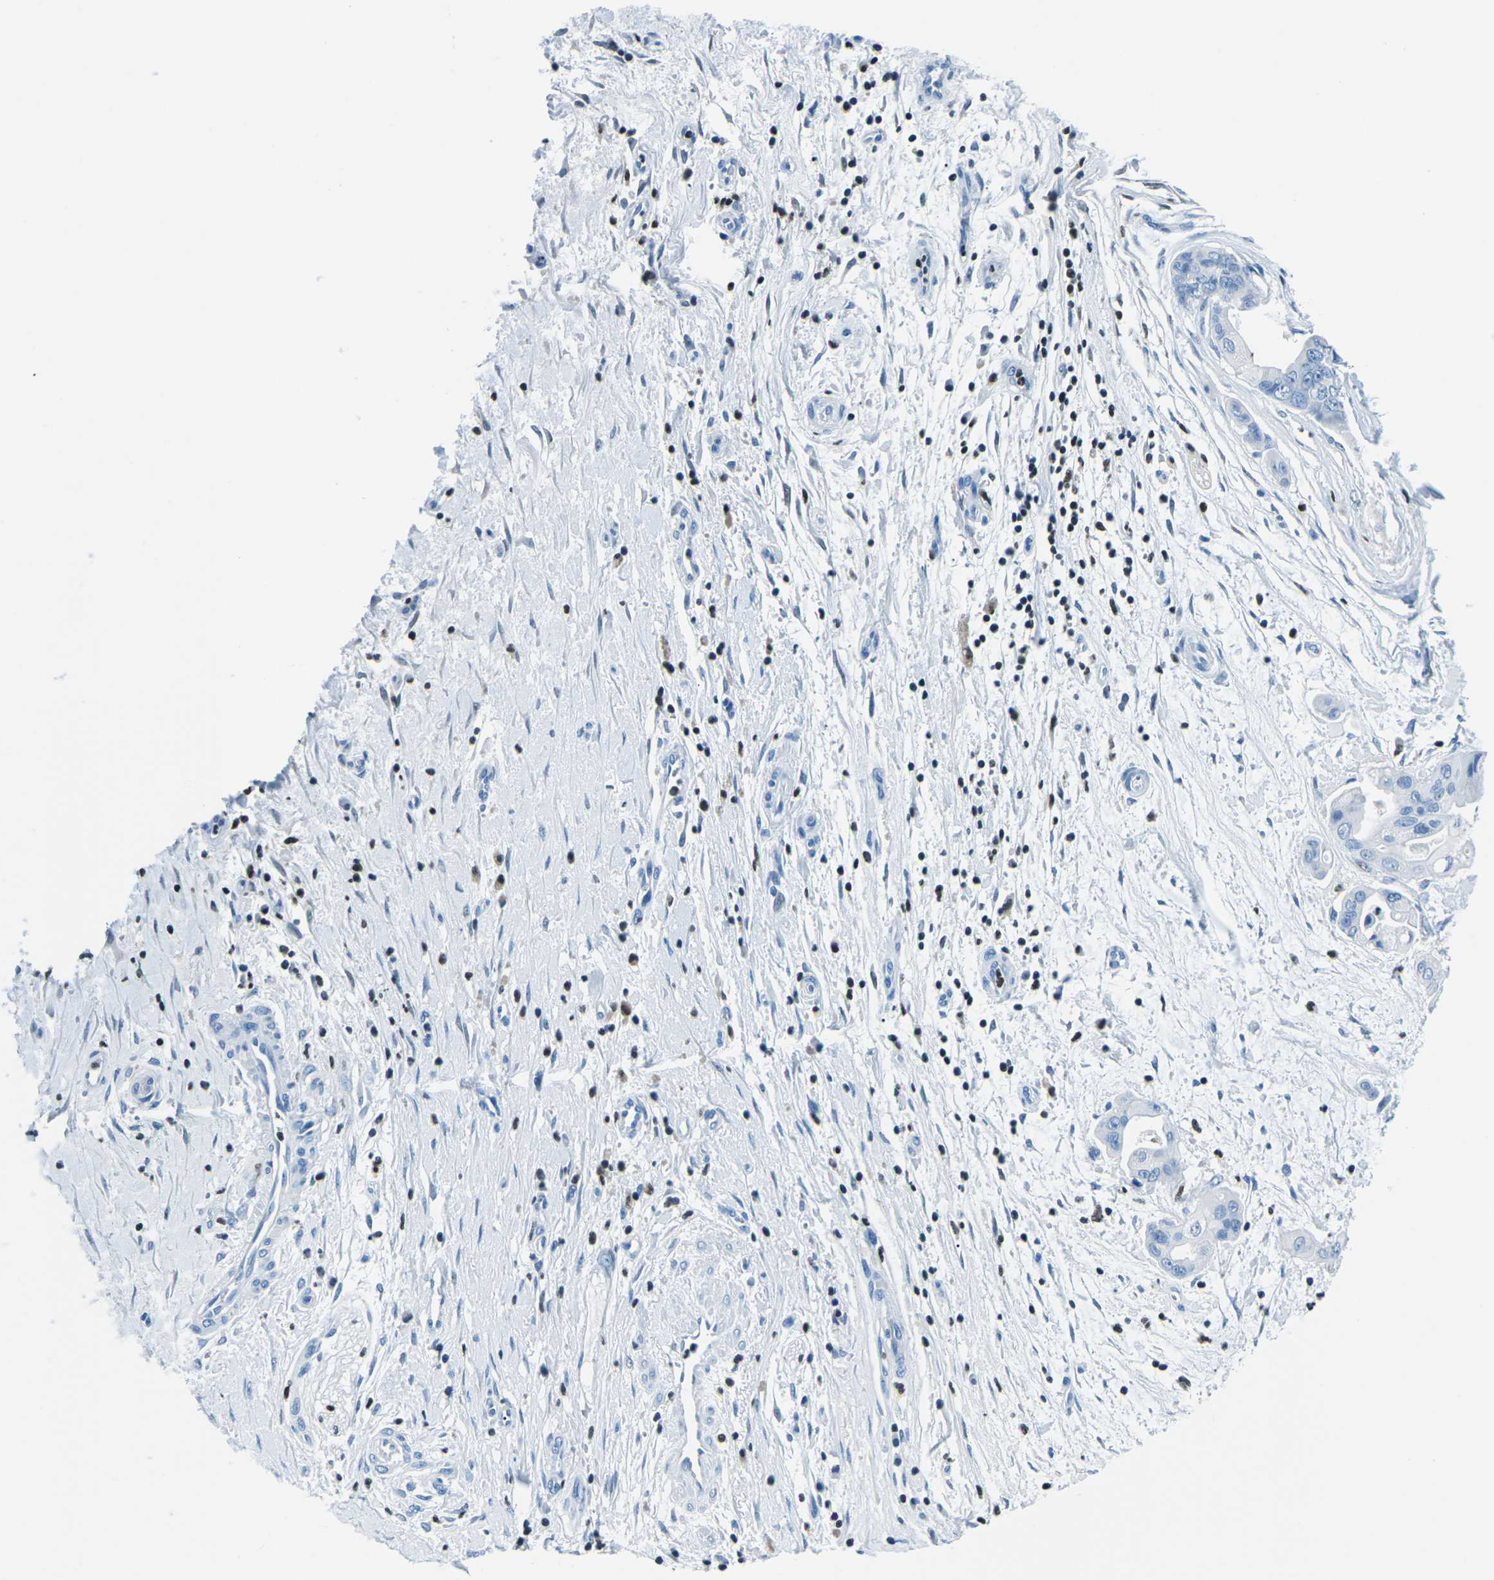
{"staining": {"intensity": "negative", "quantity": "none", "location": "none"}, "tissue": "pancreatic cancer", "cell_type": "Tumor cells", "image_type": "cancer", "snomed": [{"axis": "morphology", "description": "Adenocarcinoma, NOS"}, {"axis": "topography", "description": "Pancreas"}], "caption": "Protein analysis of adenocarcinoma (pancreatic) demonstrates no significant expression in tumor cells.", "gene": "CELF2", "patient": {"sex": "female", "age": 75}}